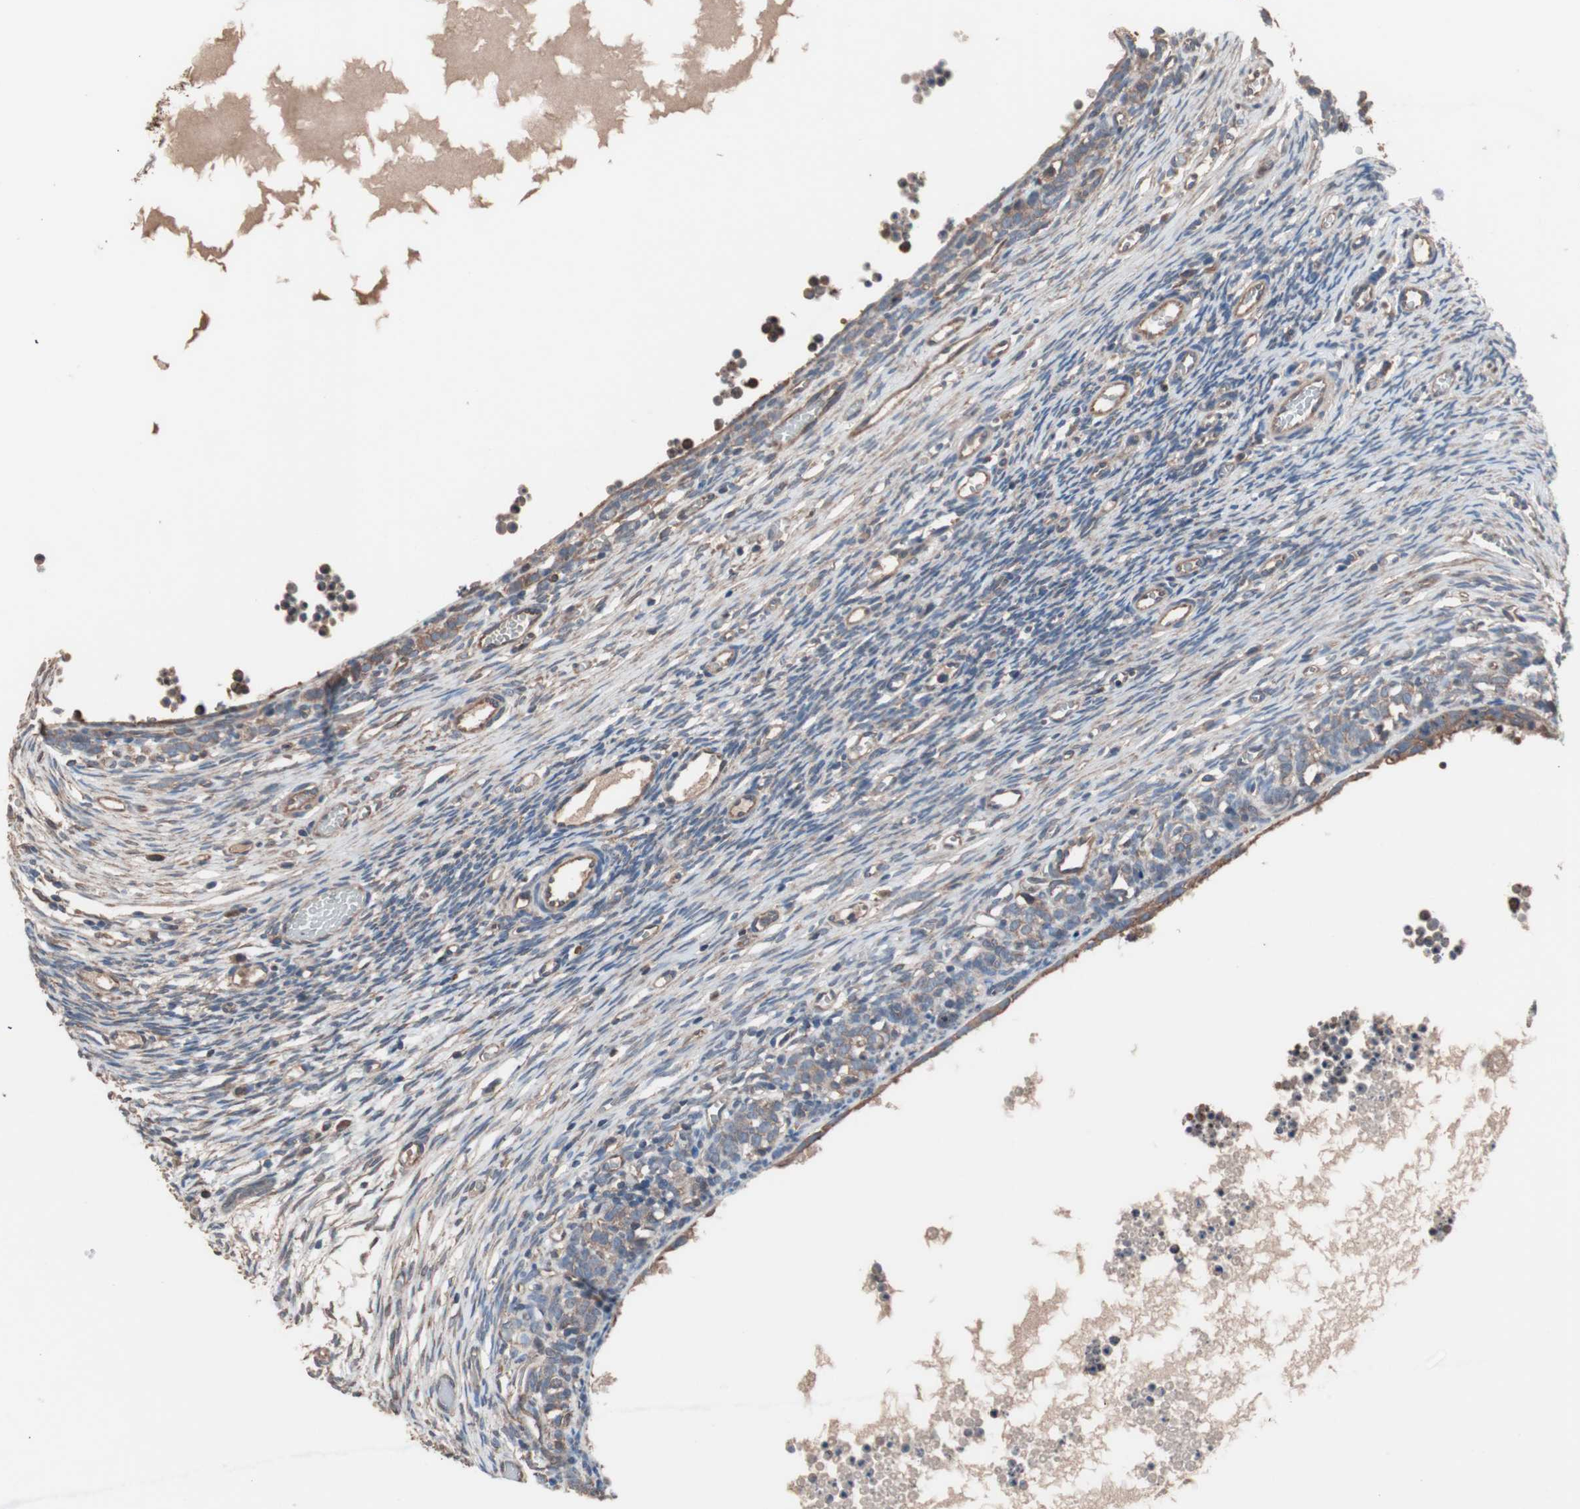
{"staining": {"intensity": "weak", "quantity": "25%-75%", "location": "cytoplasmic/membranous"}, "tissue": "ovary", "cell_type": "Ovarian stroma cells", "image_type": "normal", "snomed": [{"axis": "morphology", "description": "Normal tissue, NOS"}, {"axis": "topography", "description": "Ovary"}], "caption": "The micrograph exhibits staining of normal ovary, revealing weak cytoplasmic/membranous protein expression (brown color) within ovarian stroma cells.", "gene": "ATG7", "patient": {"sex": "female", "age": 35}}